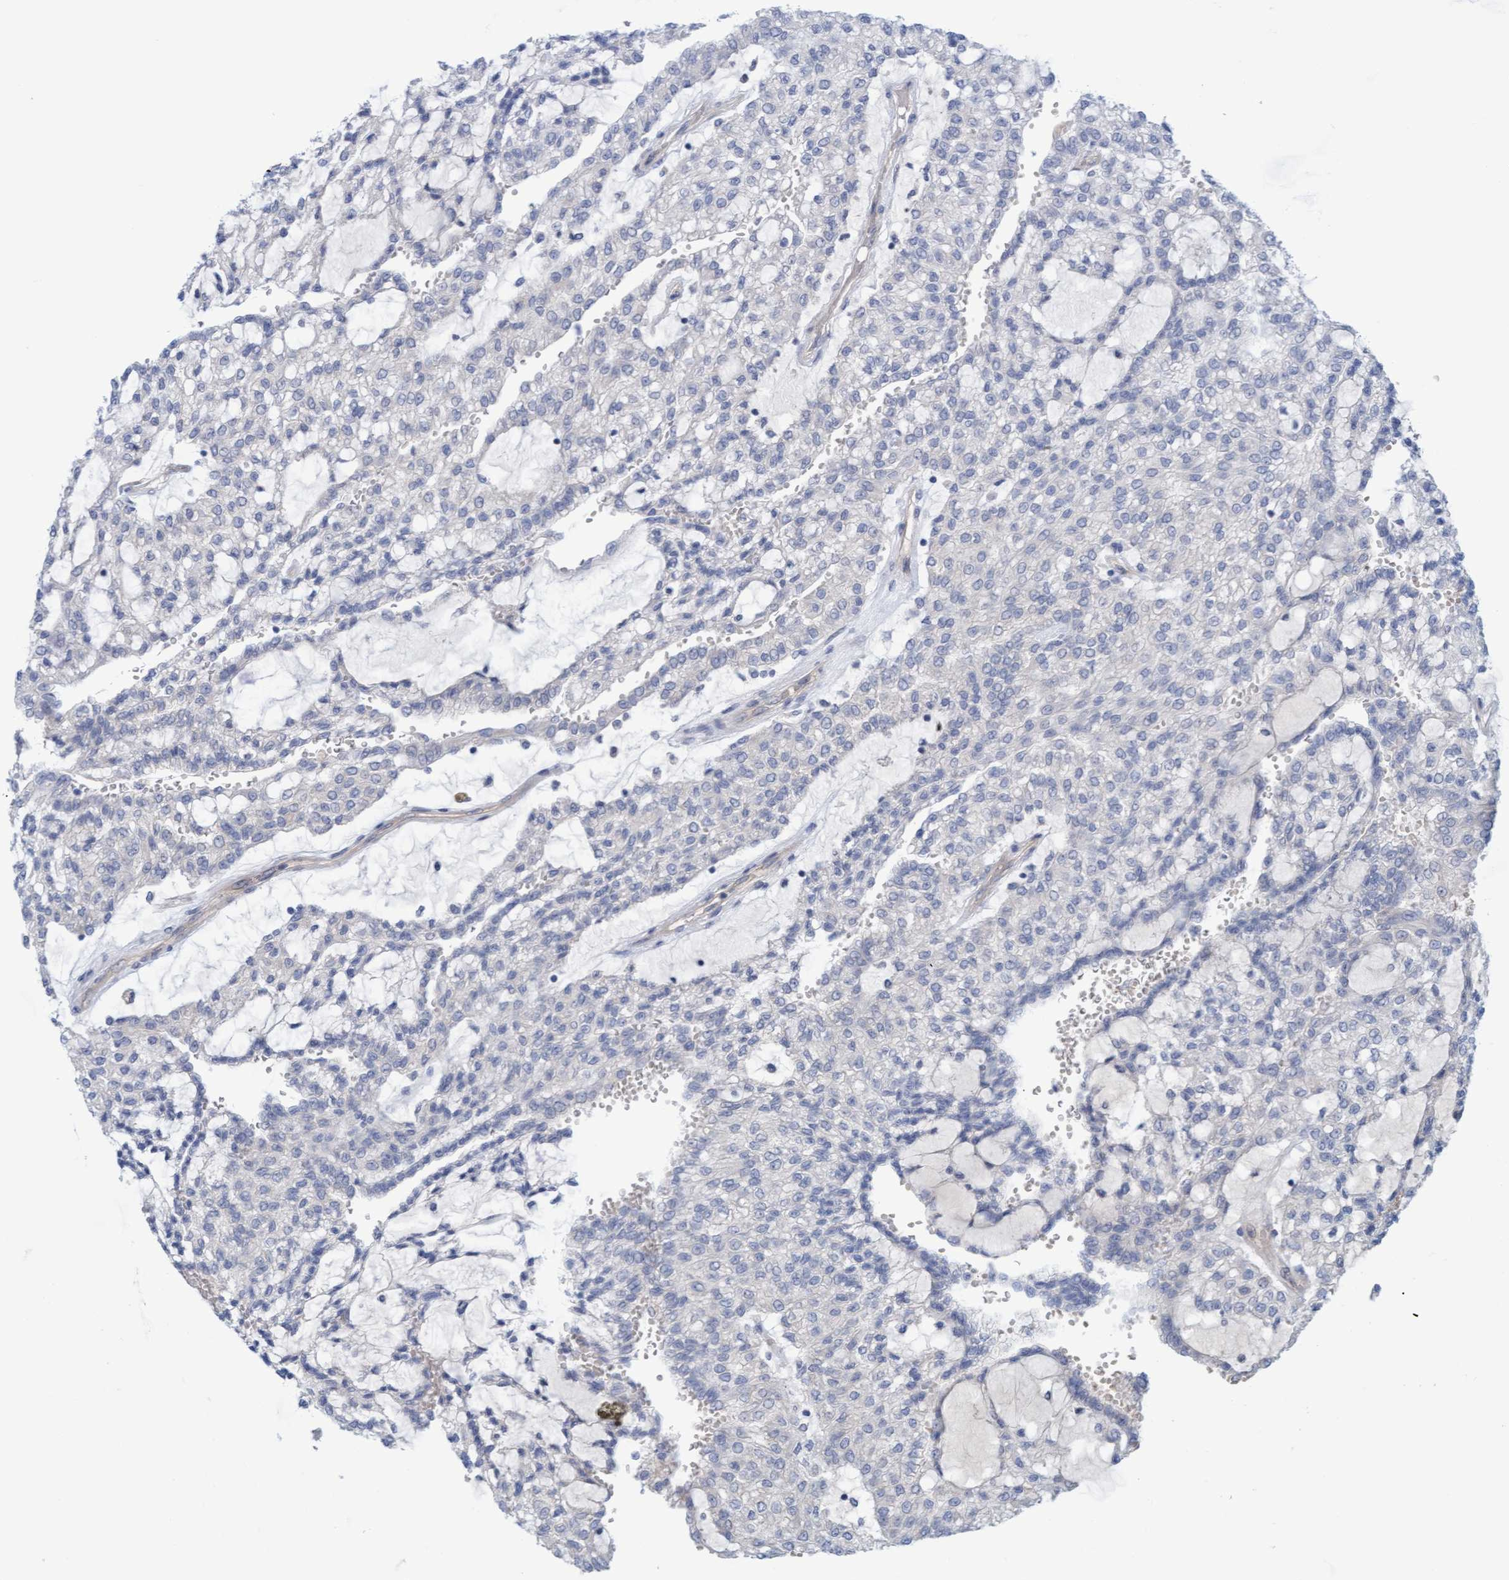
{"staining": {"intensity": "negative", "quantity": "none", "location": "none"}, "tissue": "renal cancer", "cell_type": "Tumor cells", "image_type": "cancer", "snomed": [{"axis": "morphology", "description": "Adenocarcinoma, NOS"}, {"axis": "topography", "description": "Kidney"}], "caption": "Protein analysis of renal cancer shows no significant staining in tumor cells. (DAB (3,3'-diaminobenzidine) immunohistochemistry, high magnification).", "gene": "STXBP1", "patient": {"sex": "male", "age": 63}}